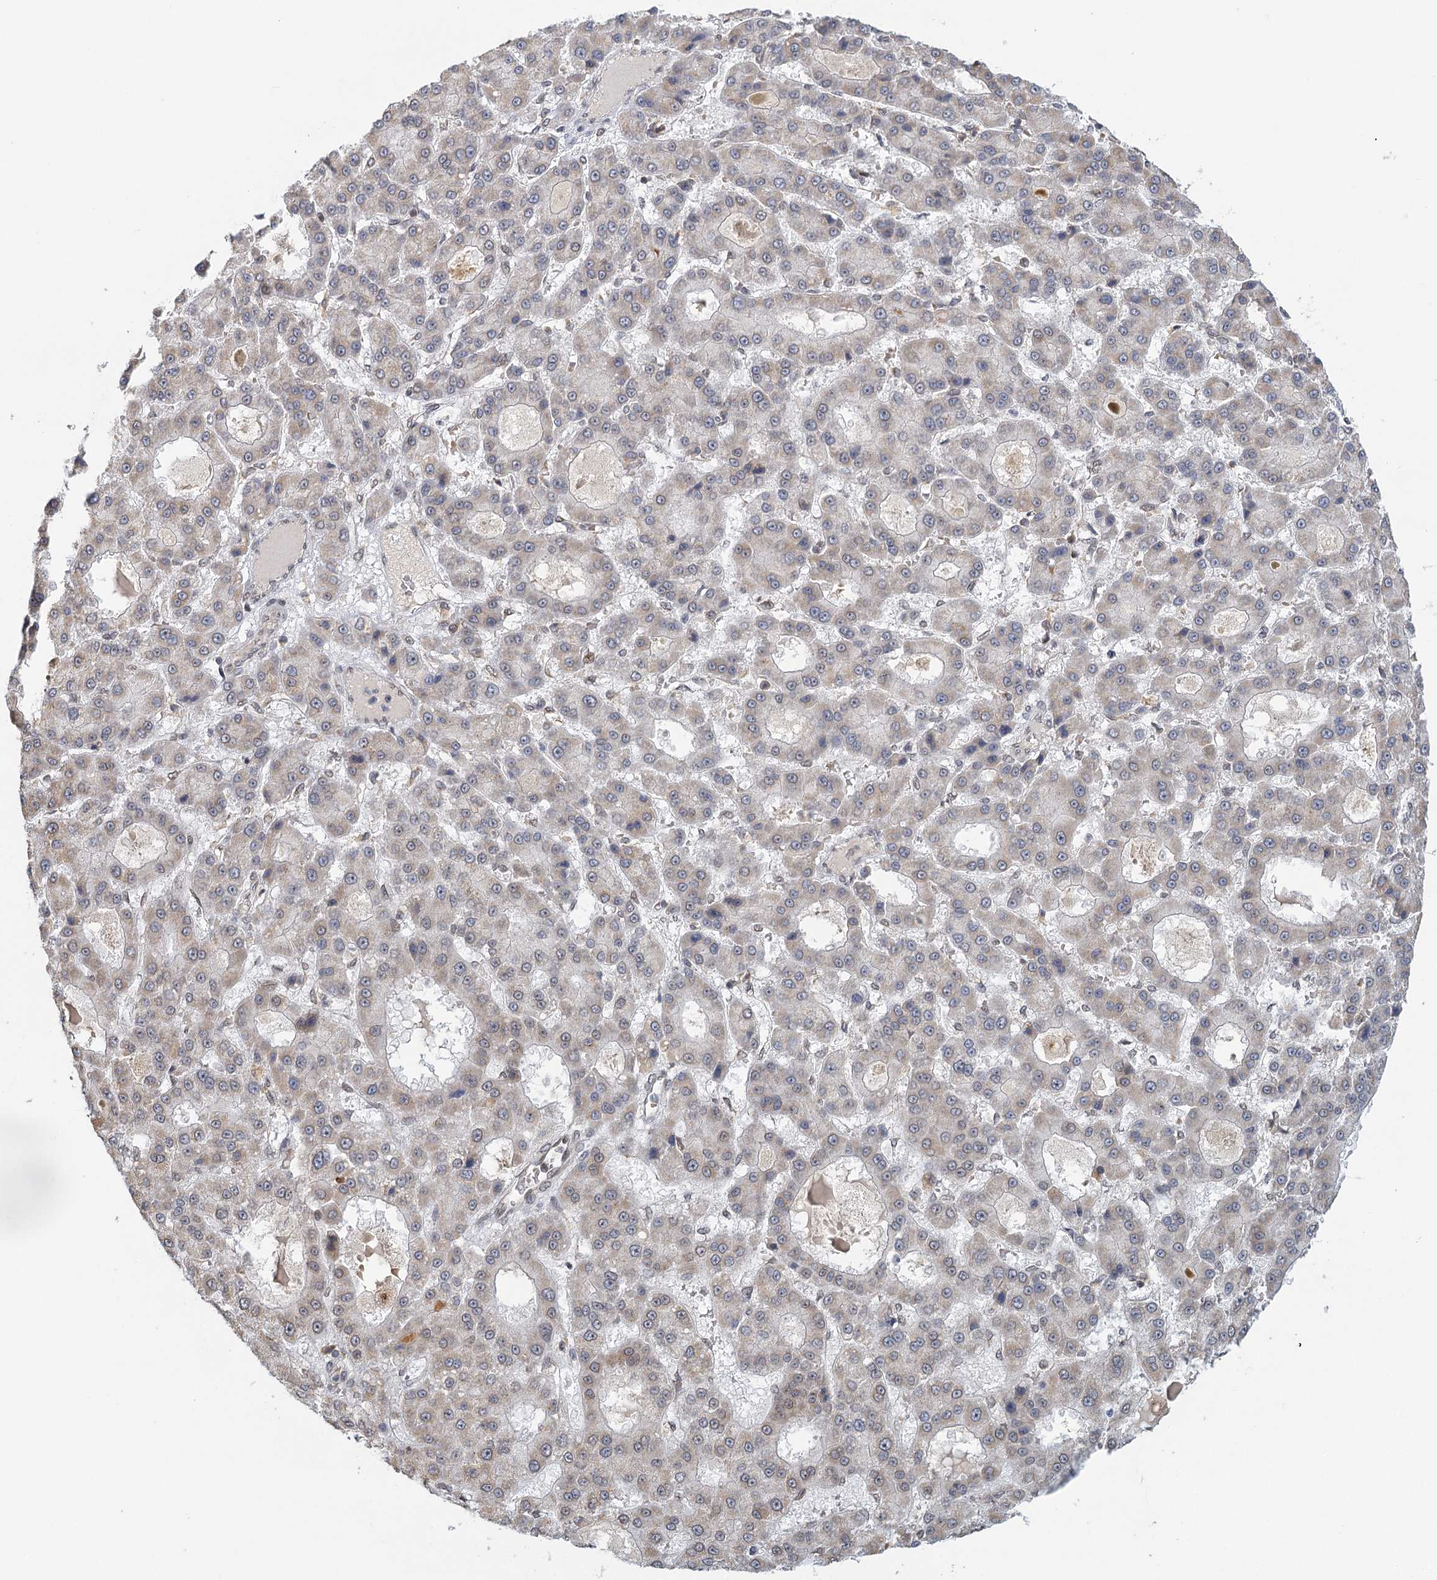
{"staining": {"intensity": "negative", "quantity": "none", "location": "none"}, "tissue": "liver cancer", "cell_type": "Tumor cells", "image_type": "cancer", "snomed": [{"axis": "morphology", "description": "Carcinoma, Hepatocellular, NOS"}, {"axis": "topography", "description": "Liver"}], "caption": "This is an immunohistochemistry photomicrograph of human liver cancer (hepatocellular carcinoma). There is no positivity in tumor cells.", "gene": "TREX1", "patient": {"sex": "male", "age": 70}}